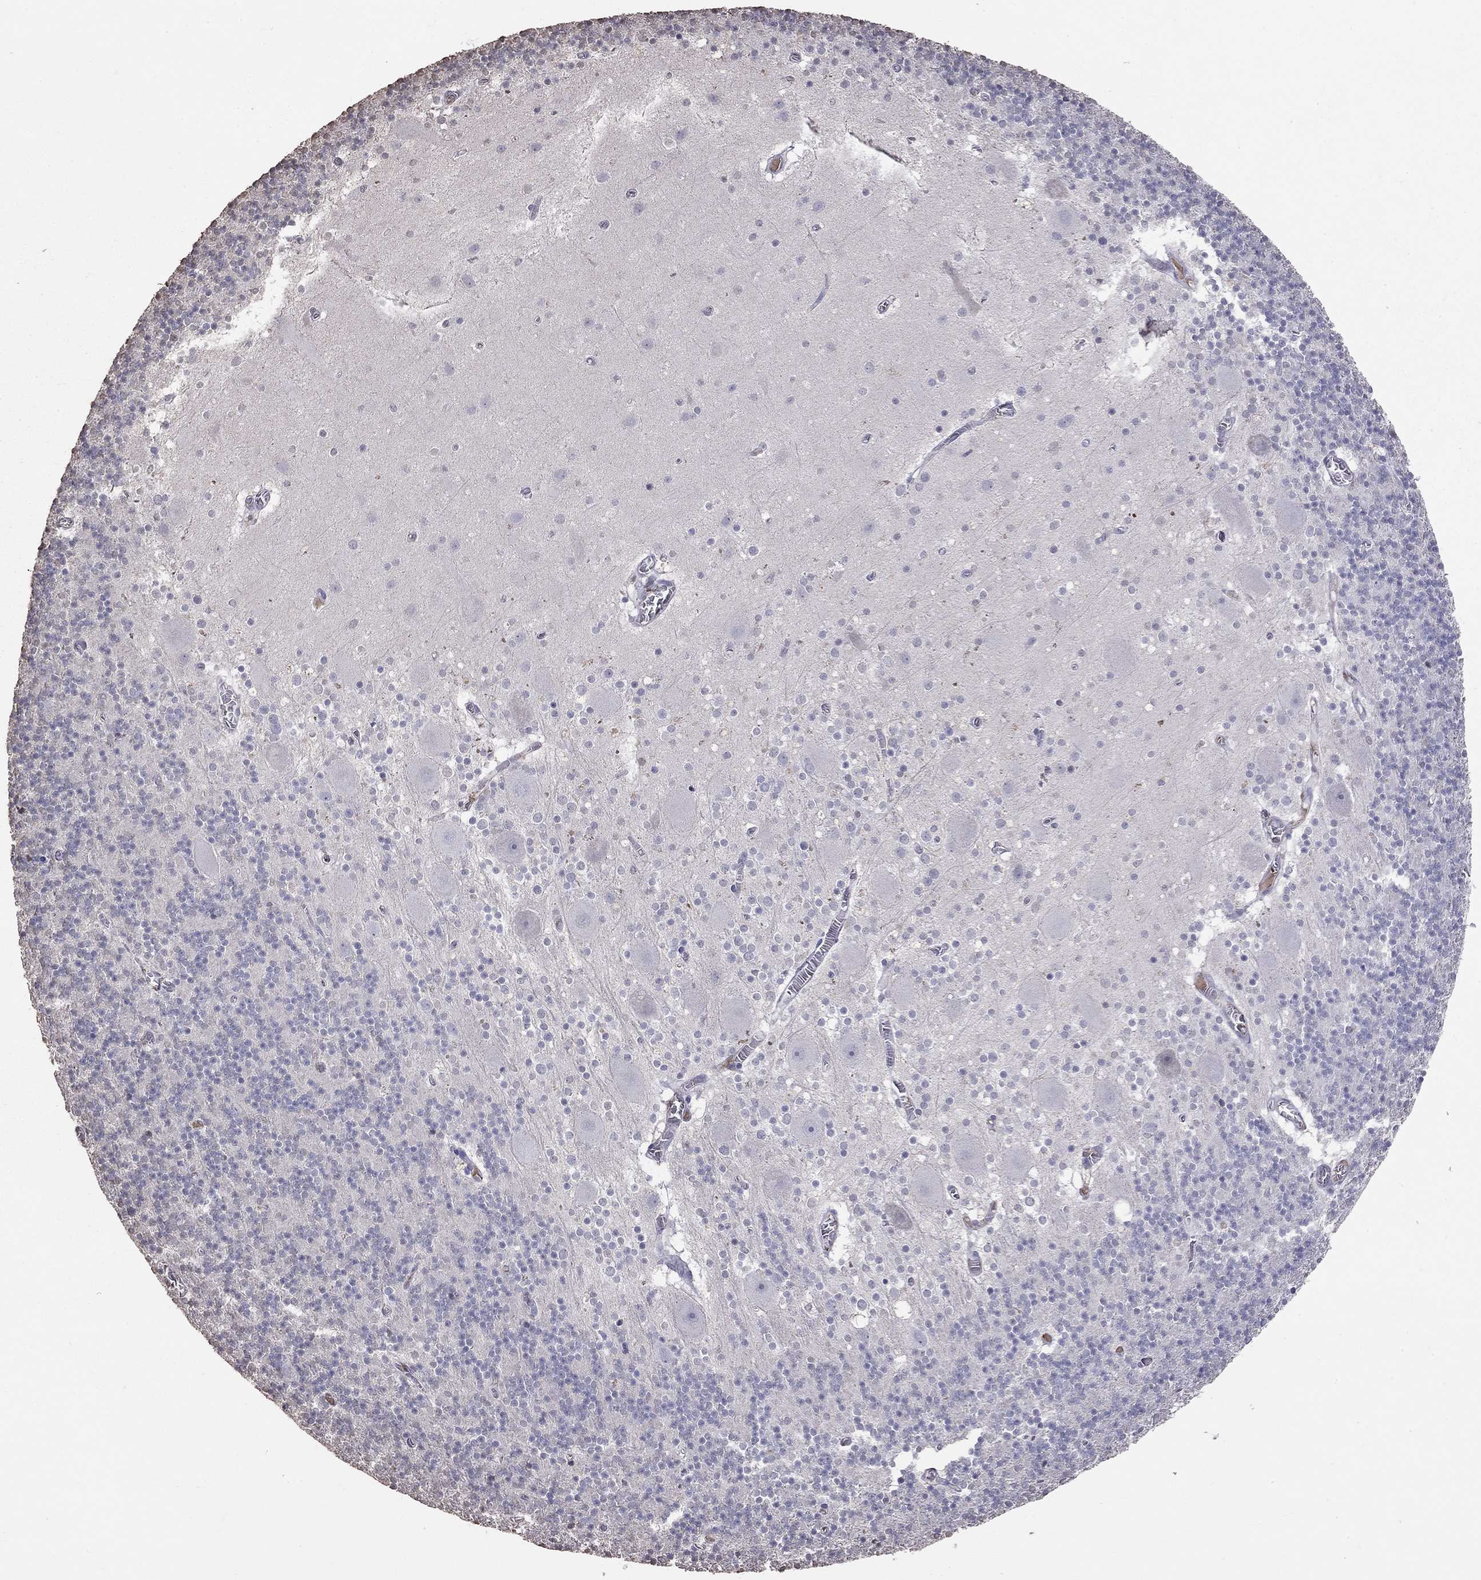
{"staining": {"intensity": "negative", "quantity": "none", "location": "none"}, "tissue": "cerebellum", "cell_type": "Cells in granular layer", "image_type": "normal", "snomed": [{"axis": "morphology", "description": "Normal tissue, NOS"}, {"axis": "topography", "description": "Cerebellum"}], "caption": "Micrograph shows no significant protein staining in cells in granular layer of benign cerebellum.", "gene": "SUN3", "patient": {"sex": "male", "age": 70}}